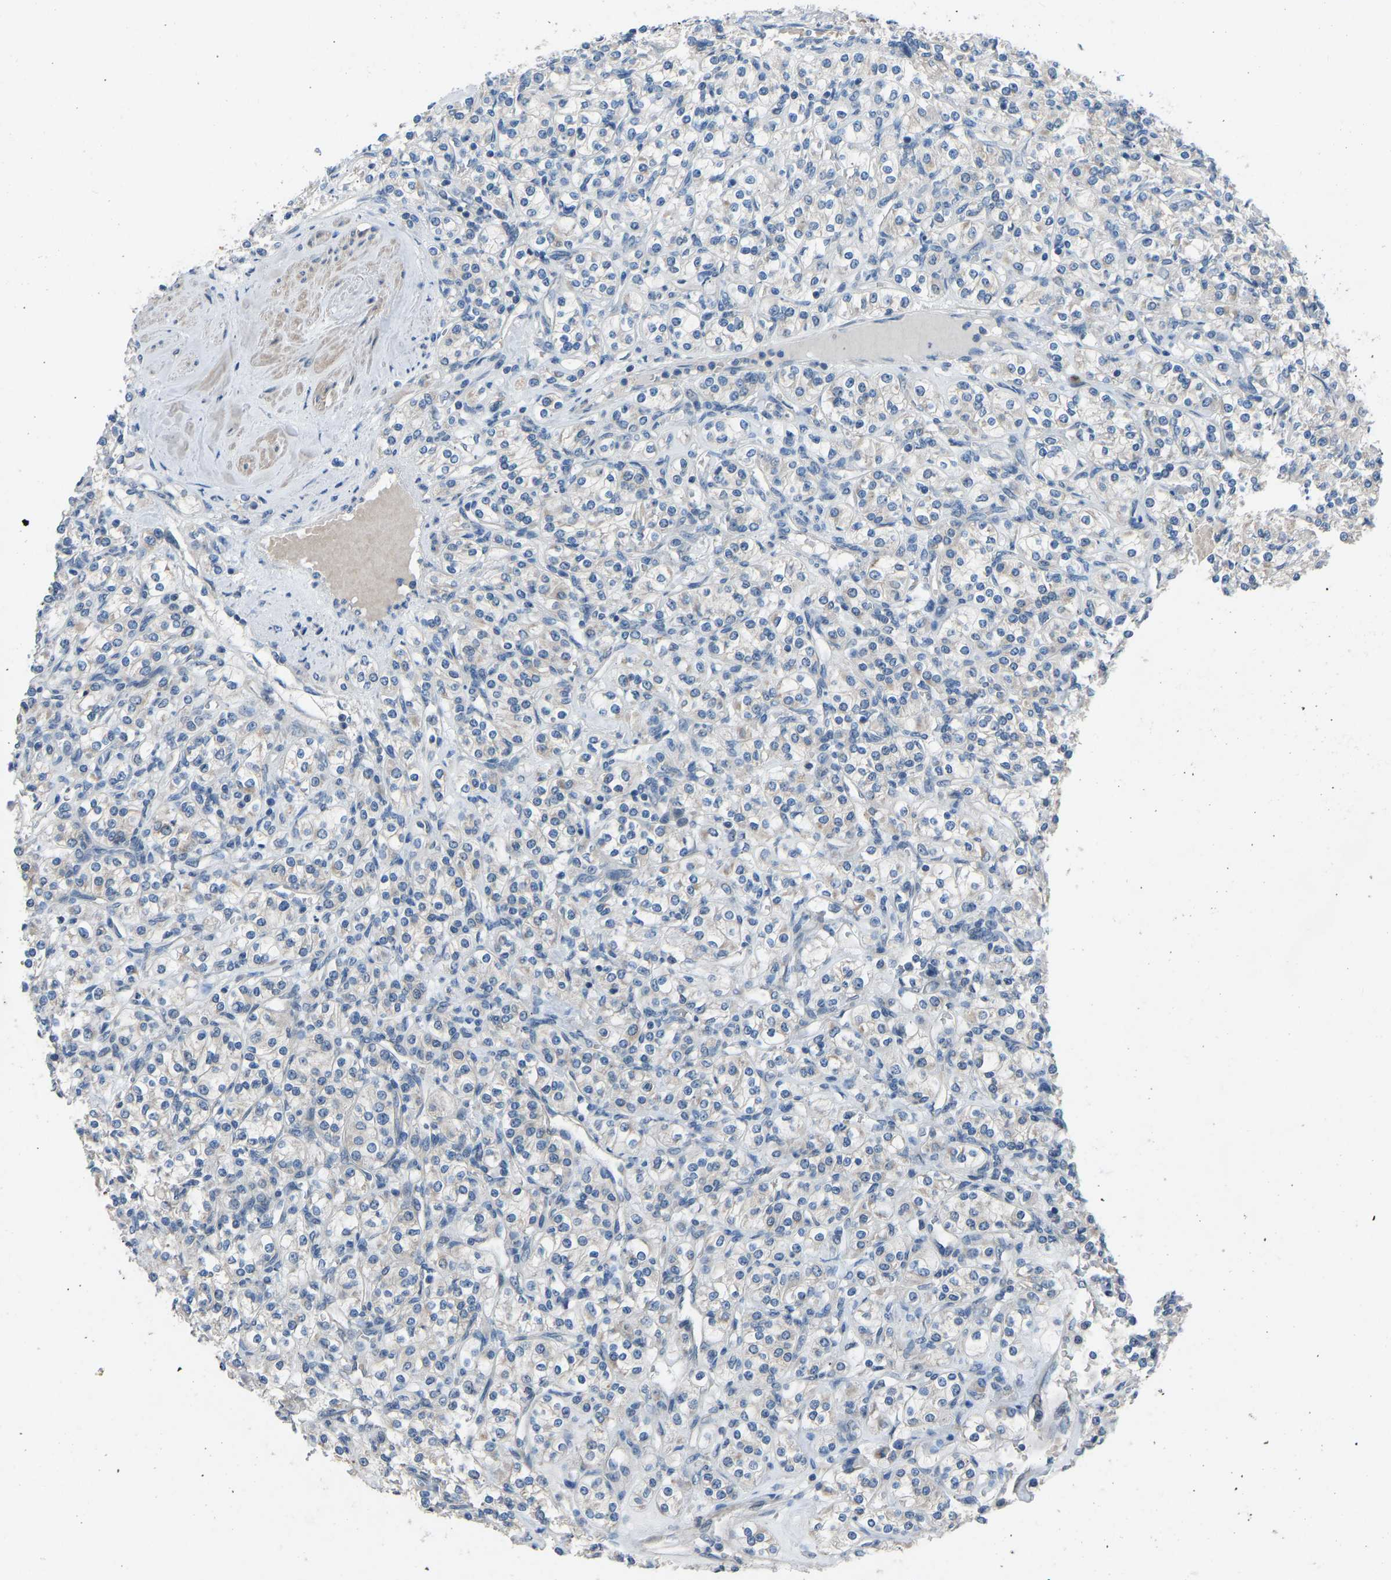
{"staining": {"intensity": "negative", "quantity": "none", "location": "none"}, "tissue": "renal cancer", "cell_type": "Tumor cells", "image_type": "cancer", "snomed": [{"axis": "morphology", "description": "Adenocarcinoma, NOS"}, {"axis": "topography", "description": "Kidney"}], "caption": "An image of renal cancer stained for a protein exhibits no brown staining in tumor cells.", "gene": "CDK2AP1", "patient": {"sex": "male", "age": 77}}